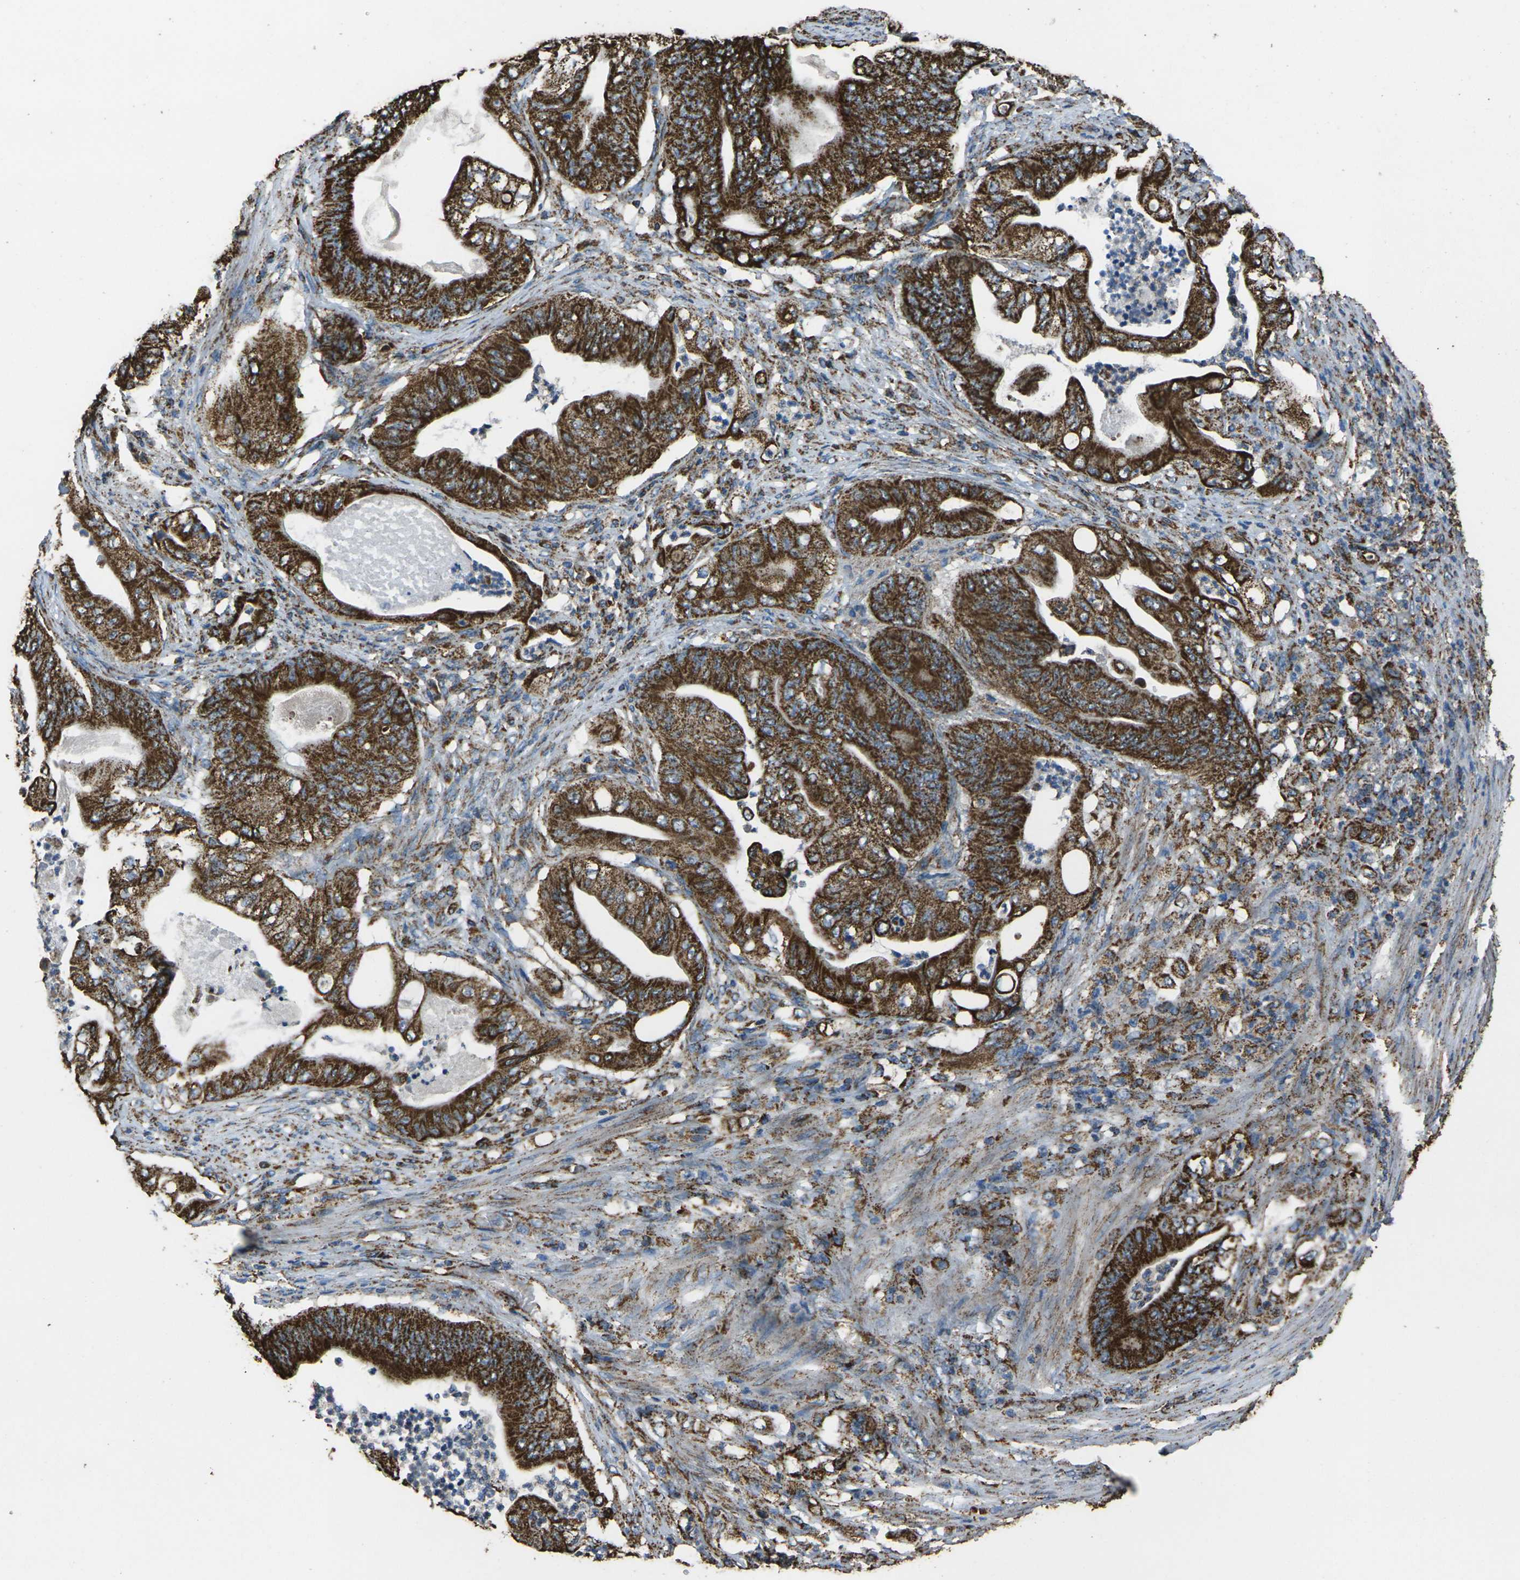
{"staining": {"intensity": "strong", "quantity": ">75%", "location": "cytoplasmic/membranous"}, "tissue": "stomach cancer", "cell_type": "Tumor cells", "image_type": "cancer", "snomed": [{"axis": "morphology", "description": "Adenocarcinoma, NOS"}, {"axis": "topography", "description": "Stomach"}], "caption": "Immunohistochemical staining of human adenocarcinoma (stomach) displays high levels of strong cytoplasmic/membranous protein staining in approximately >75% of tumor cells. The staining is performed using DAB brown chromogen to label protein expression. The nuclei are counter-stained blue using hematoxylin.", "gene": "KLHL5", "patient": {"sex": "female", "age": 73}}